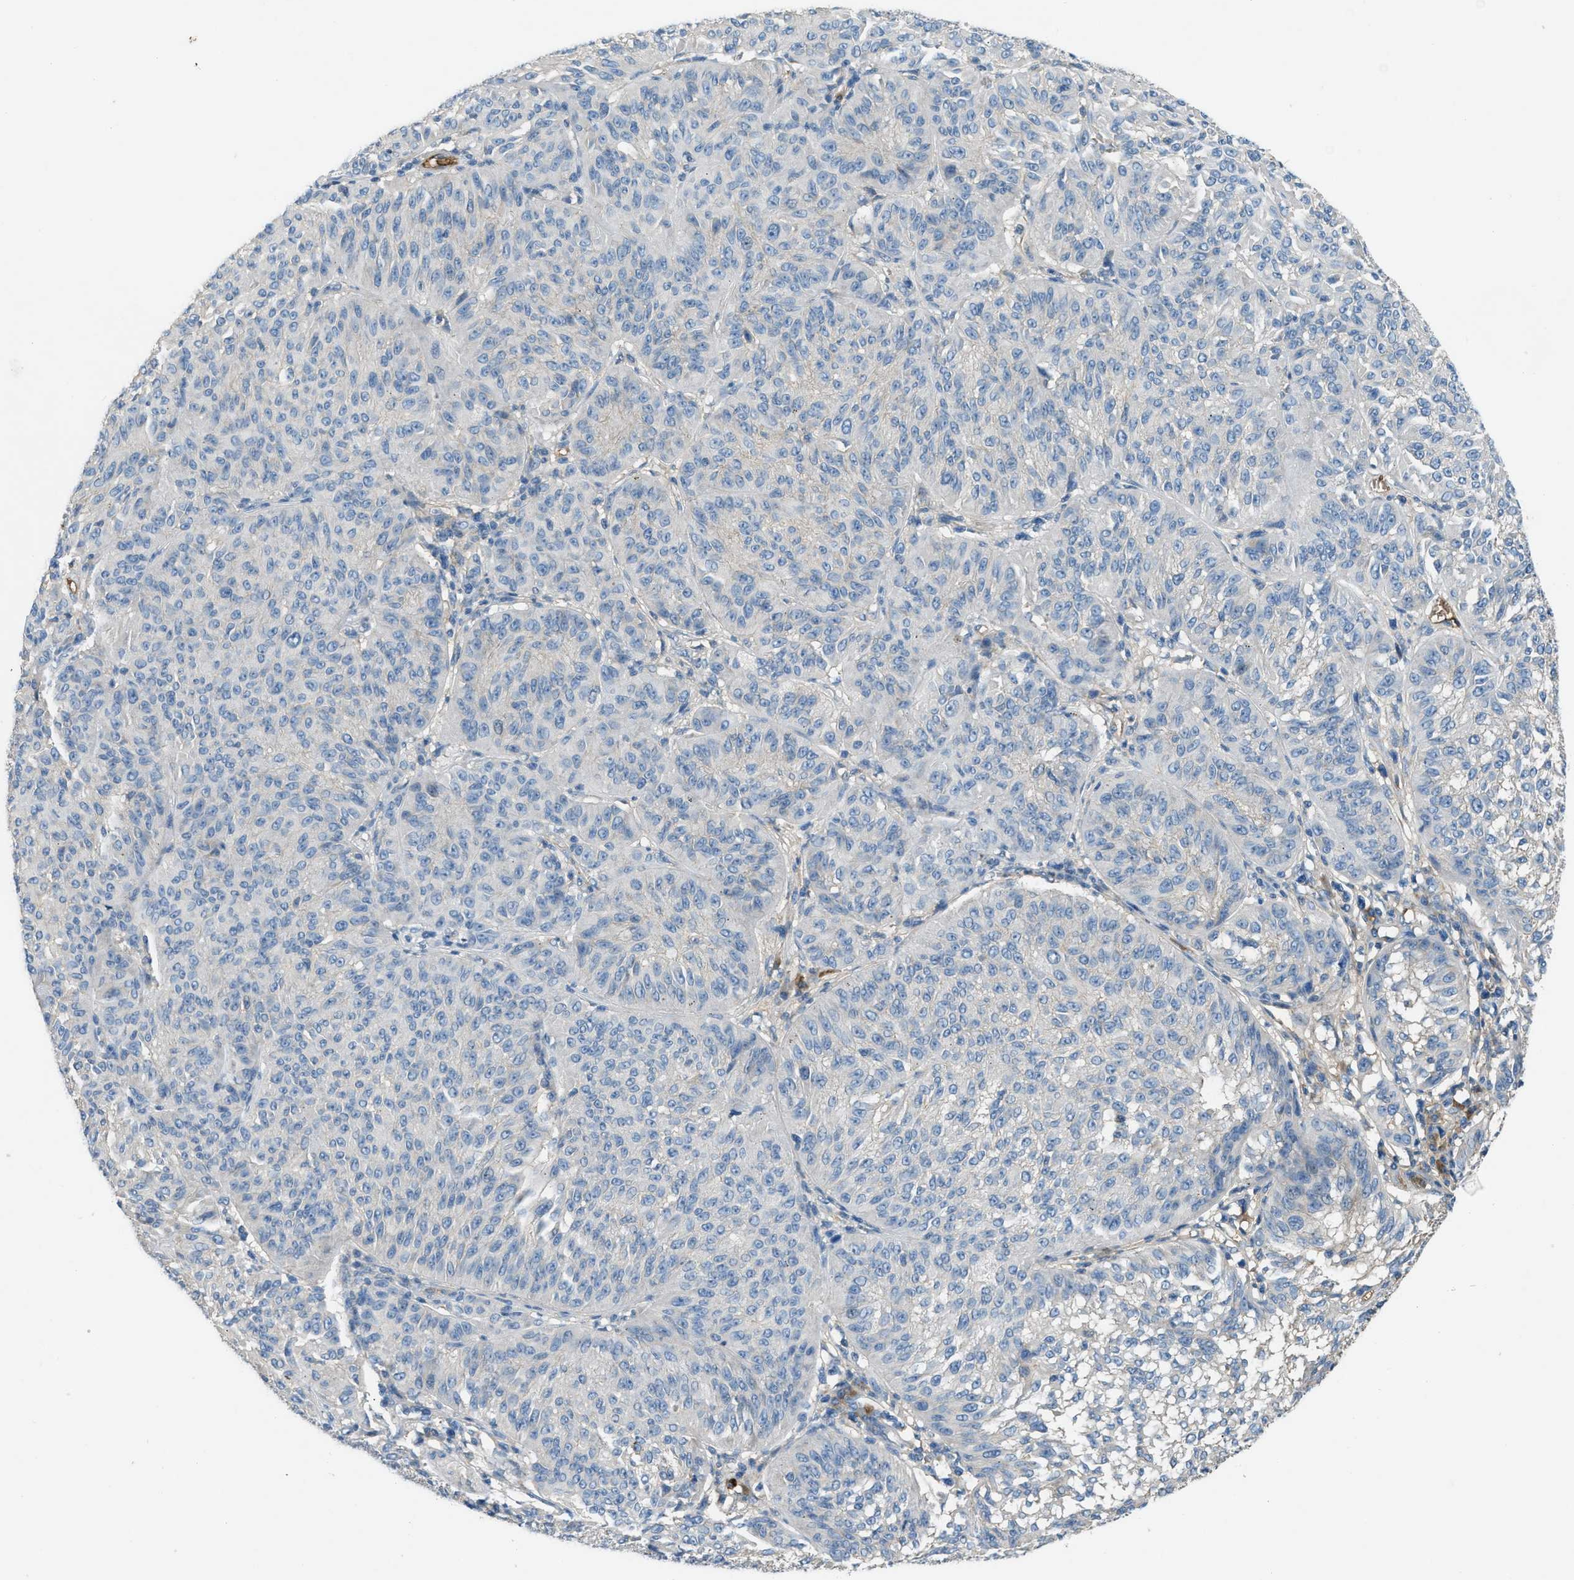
{"staining": {"intensity": "negative", "quantity": "none", "location": "none"}, "tissue": "melanoma", "cell_type": "Tumor cells", "image_type": "cancer", "snomed": [{"axis": "morphology", "description": "Malignant melanoma, NOS"}, {"axis": "topography", "description": "Skin"}], "caption": "Immunohistochemistry (IHC) of melanoma exhibits no positivity in tumor cells.", "gene": "STC1", "patient": {"sex": "female", "age": 72}}